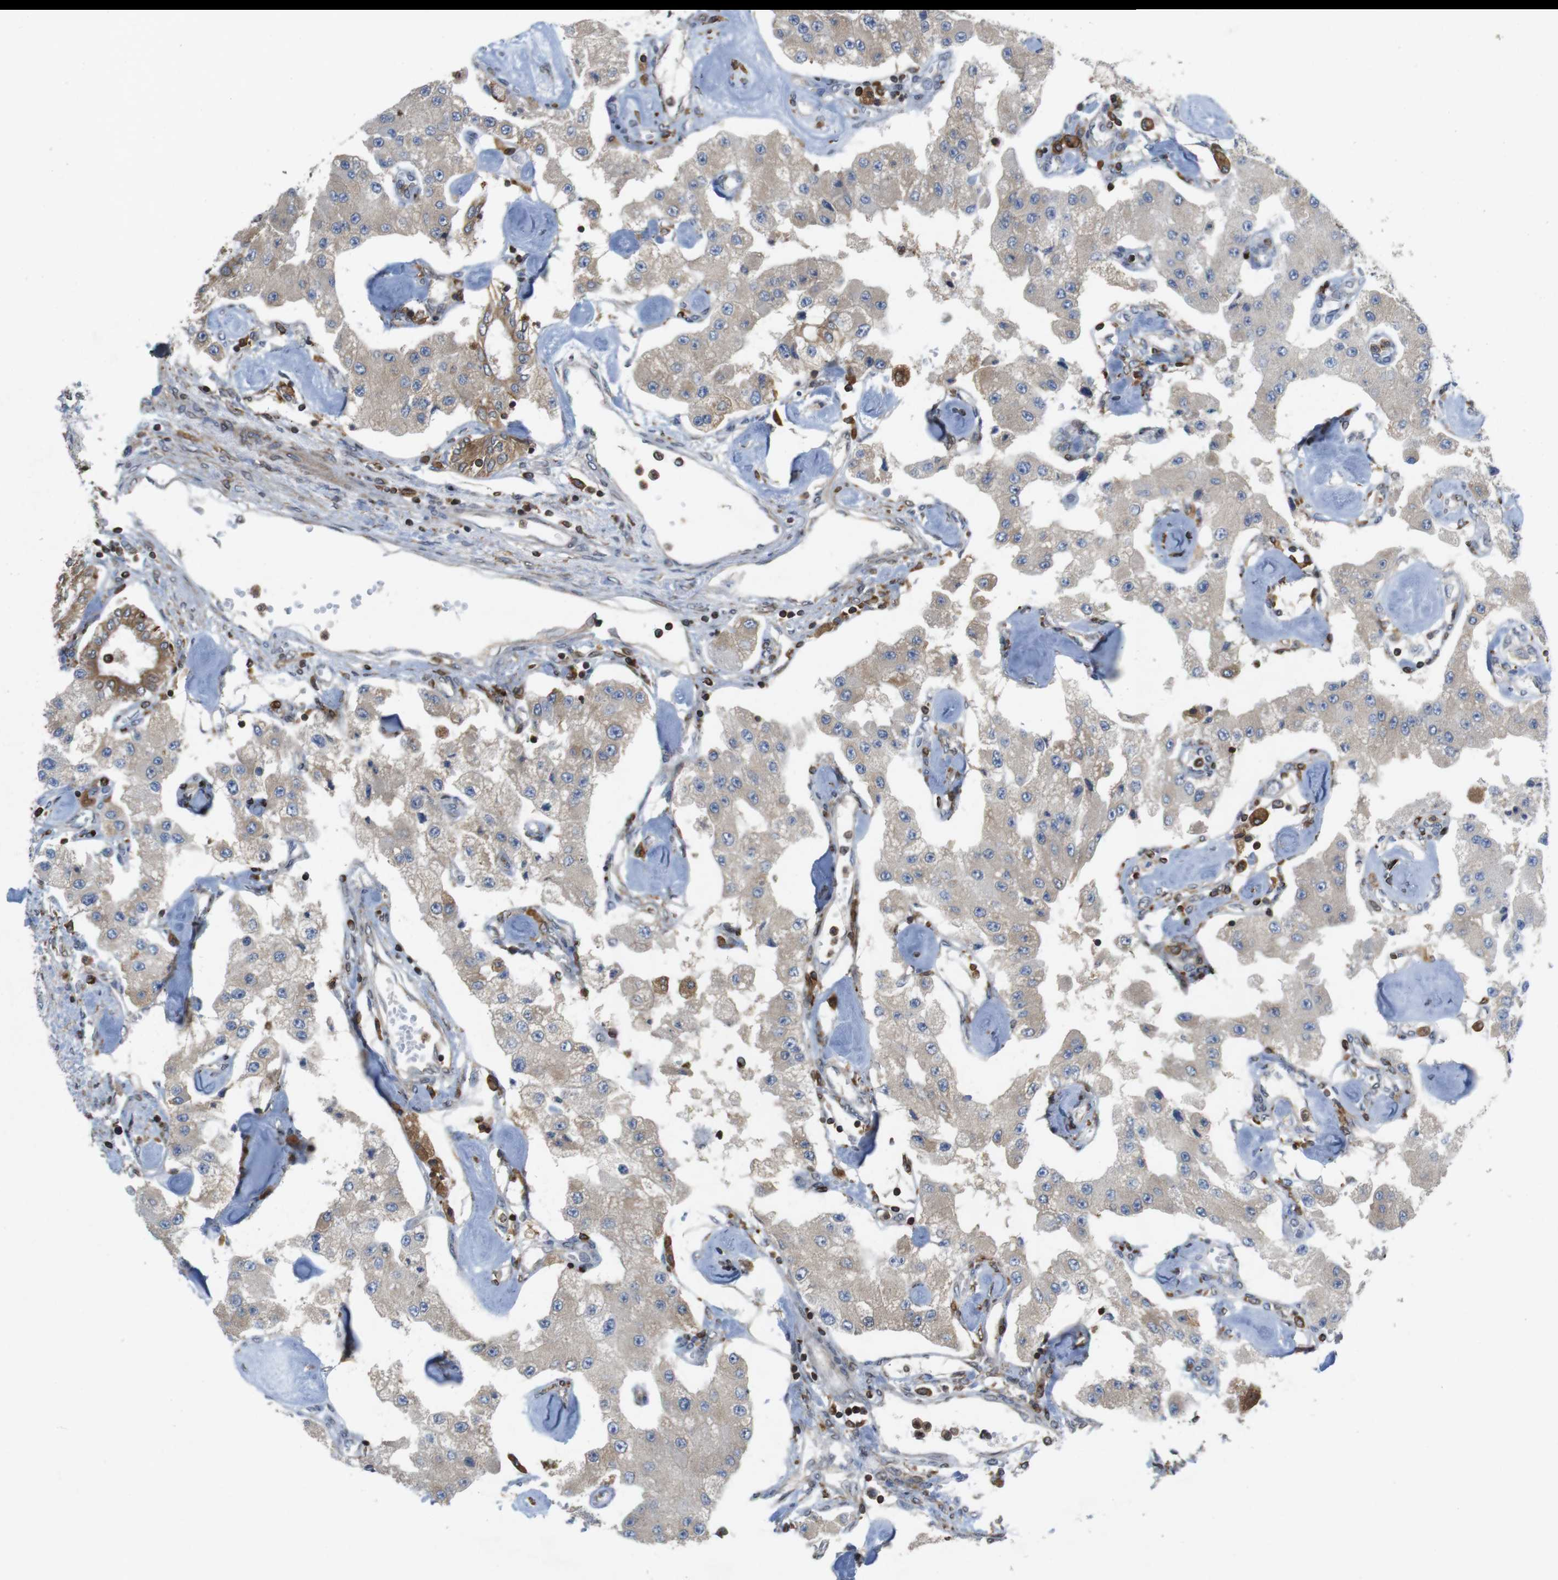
{"staining": {"intensity": "moderate", "quantity": ">75%", "location": "cytoplasmic/membranous"}, "tissue": "carcinoid", "cell_type": "Tumor cells", "image_type": "cancer", "snomed": [{"axis": "morphology", "description": "Carcinoid, malignant, NOS"}, {"axis": "topography", "description": "Pancreas"}], "caption": "Protein staining shows moderate cytoplasmic/membranous expression in about >75% of tumor cells in carcinoid. The staining was performed using DAB, with brown indicating positive protein expression. Nuclei are stained blue with hematoxylin.", "gene": "ARL6IP5", "patient": {"sex": "male", "age": 41}}